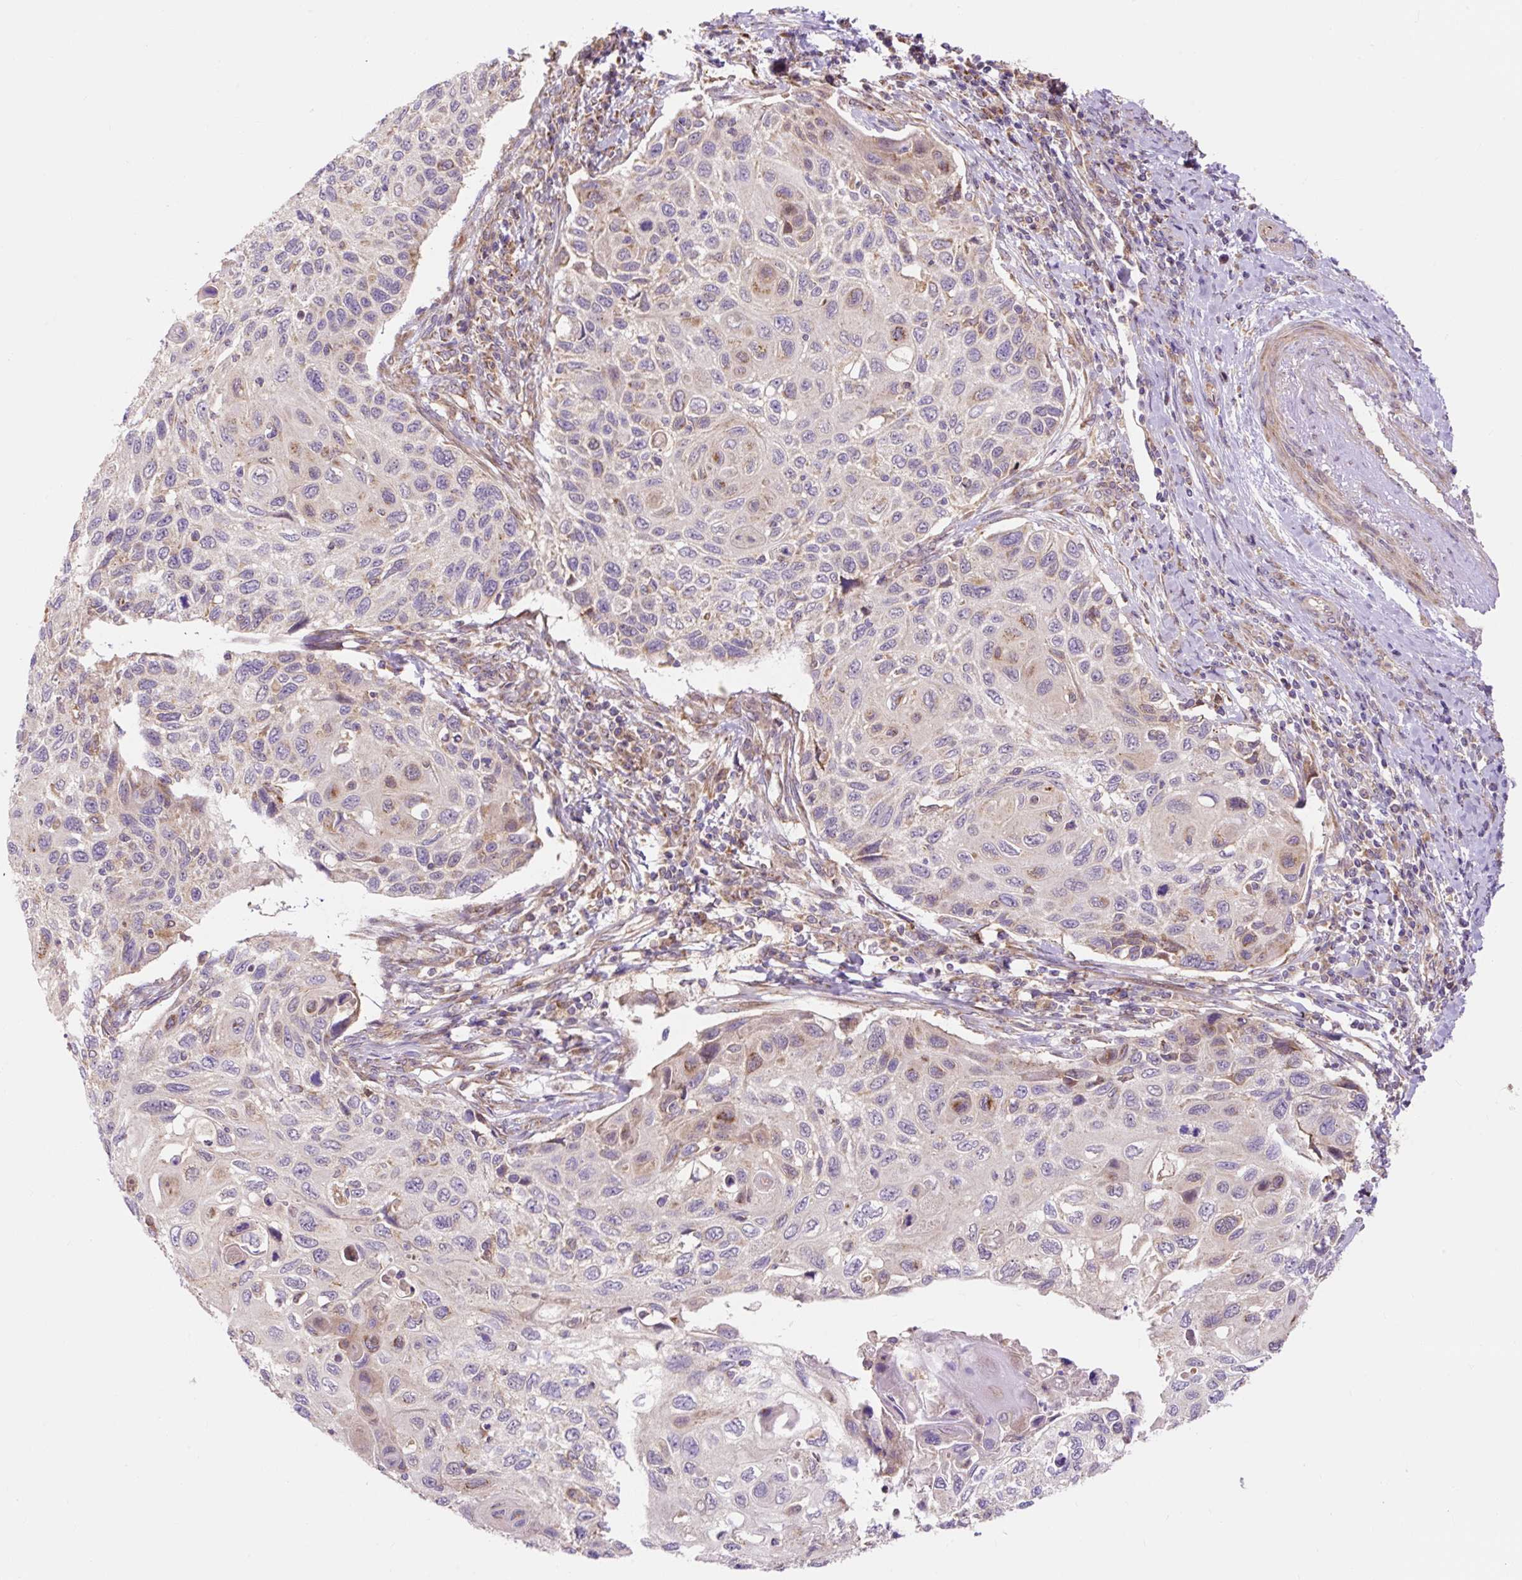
{"staining": {"intensity": "moderate", "quantity": "<25%", "location": "cytoplasmic/membranous"}, "tissue": "cervical cancer", "cell_type": "Tumor cells", "image_type": "cancer", "snomed": [{"axis": "morphology", "description": "Squamous cell carcinoma, NOS"}, {"axis": "topography", "description": "Cervix"}], "caption": "Tumor cells demonstrate low levels of moderate cytoplasmic/membranous expression in about <25% of cells in cervical squamous cell carcinoma.", "gene": "TRIAP1", "patient": {"sex": "female", "age": 70}}